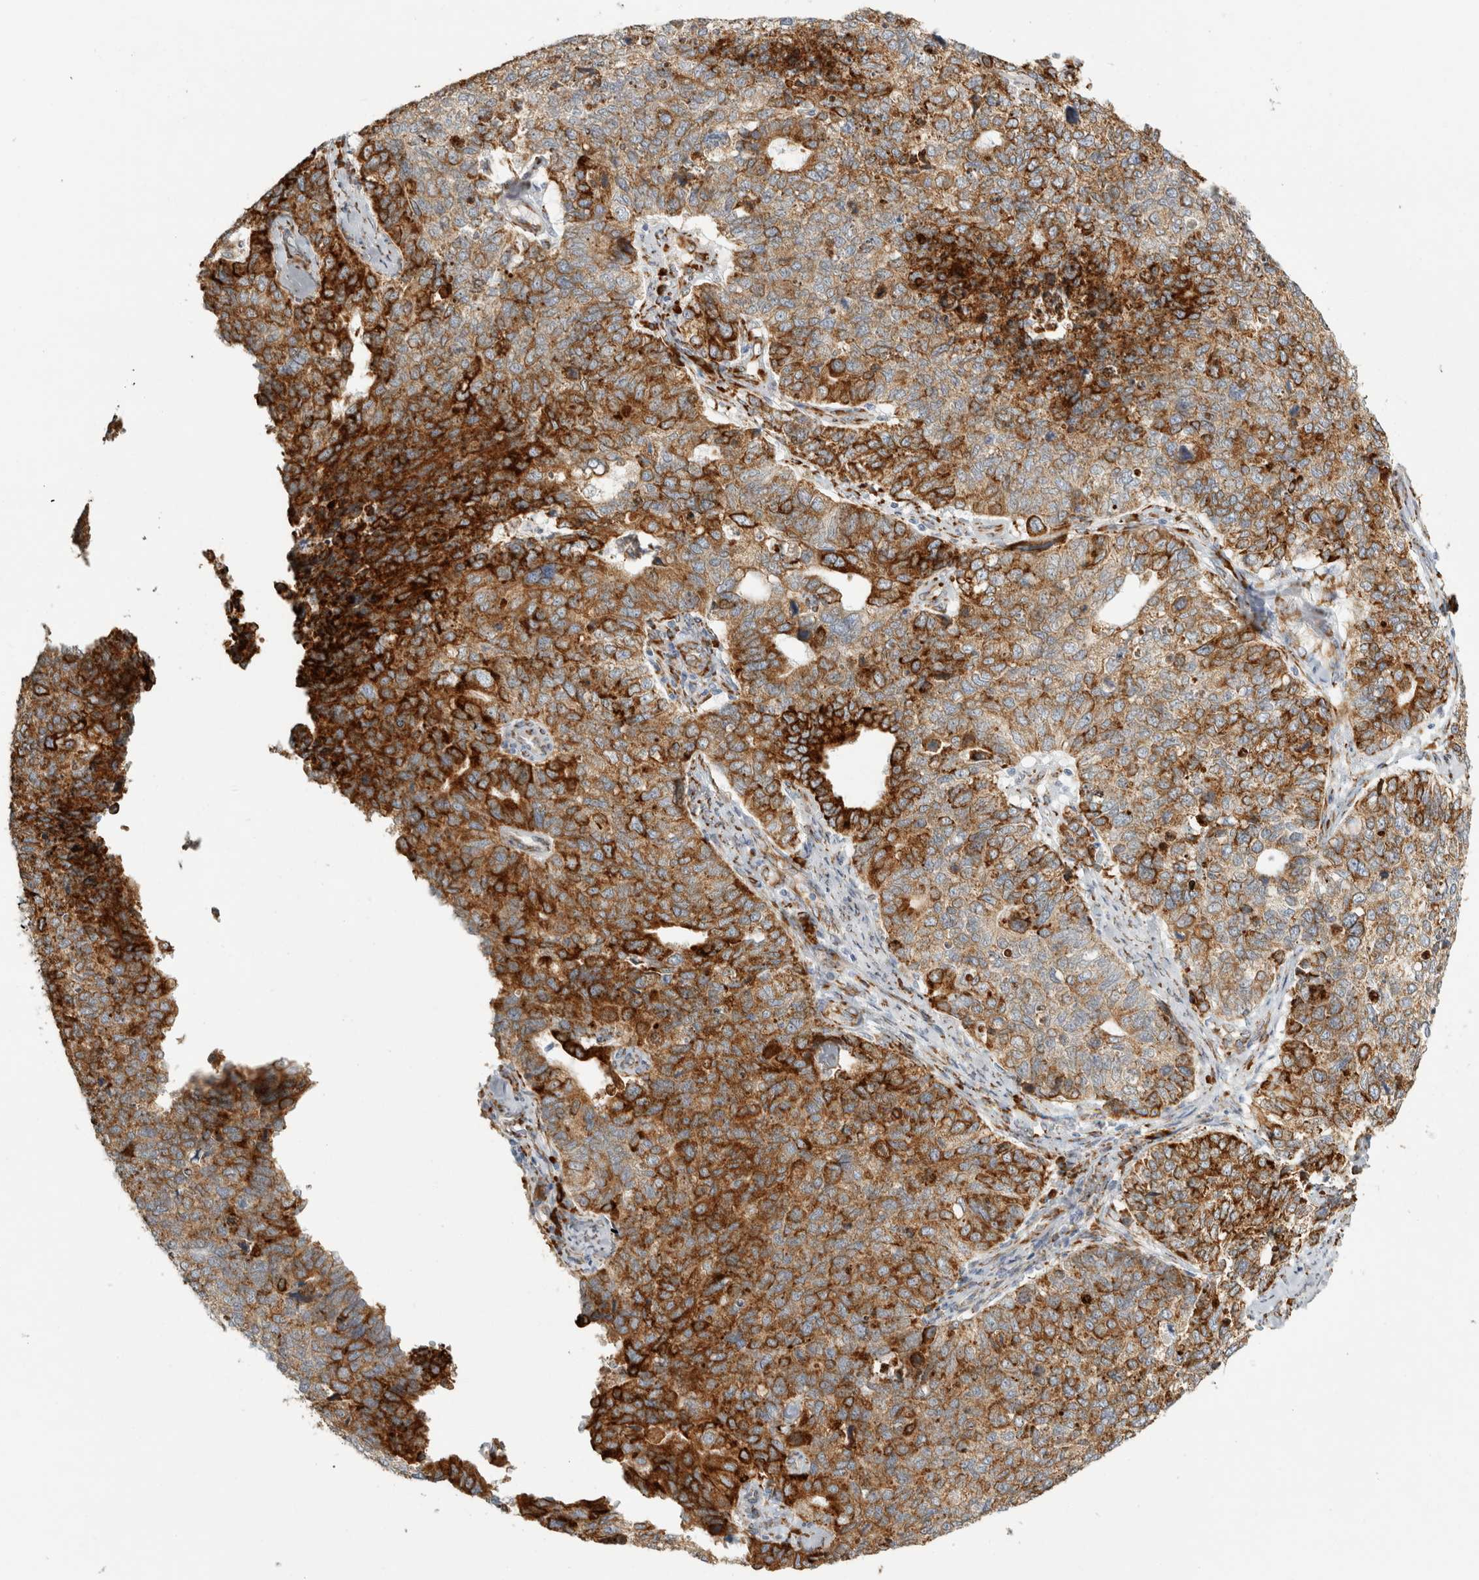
{"staining": {"intensity": "strong", "quantity": "25%-75%", "location": "cytoplasmic/membranous"}, "tissue": "cervical cancer", "cell_type": "Tumor cells", "image_type": "cancer", "snomed": [{"axis": "morphology", "description": "Squamous cell carcinoma, NOS"}, {"axis": "topography", "description": "Cervix"}], "caption": "Tumor cells display high levels of strong cytoplasmic/membranous staining in approximately 25%-75% of cells in cervical cancer.", "gene": "OSTN", "patient": {"sex": "female", "age": 63}}